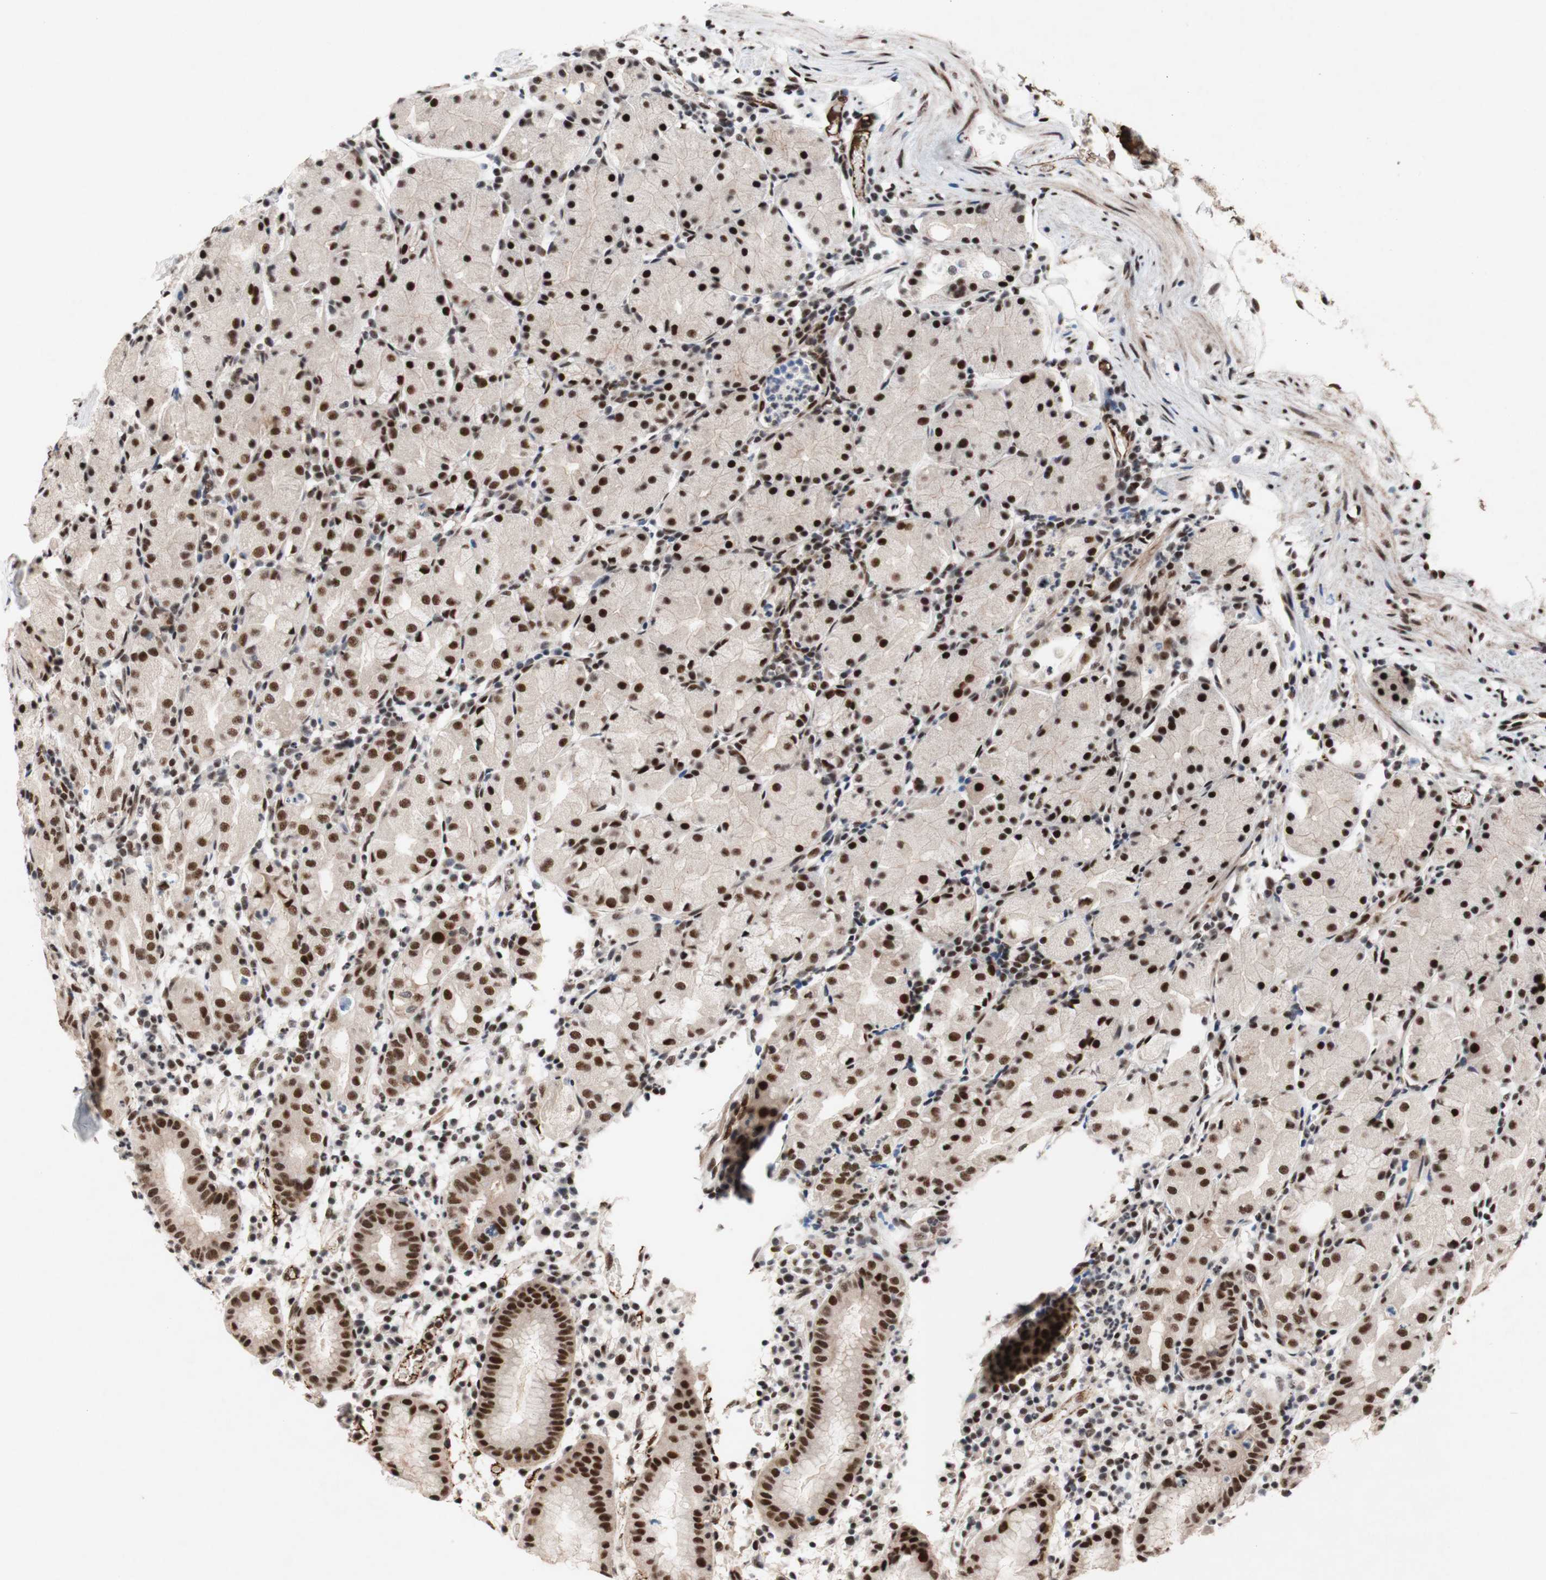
{"staining": {"intensity": "strong", "quantity": ">75%", "location": "cytoplasmic/membranous,nuclear"}, "tissue": "stomach", "cell_type": "Glandular cells", "image_type": "normal", "snomed": [{"axis": "morphology", "description": "Normal tissue, NOS"}, {"axis": "topography", "description": "Stomach"}, {"axis": "topography", "description": "Stomach, lower"}], "caption": "Immunohistochemistry photomicrograph of benign human stomach stained for a protein (brown), which demonstrates high levels of strong cytoplasmic/membranous,nuclear staining in approximately >75% of glandular cells.", "gene": "TLE1", "patient": {"sex": "female", "age": 75}}